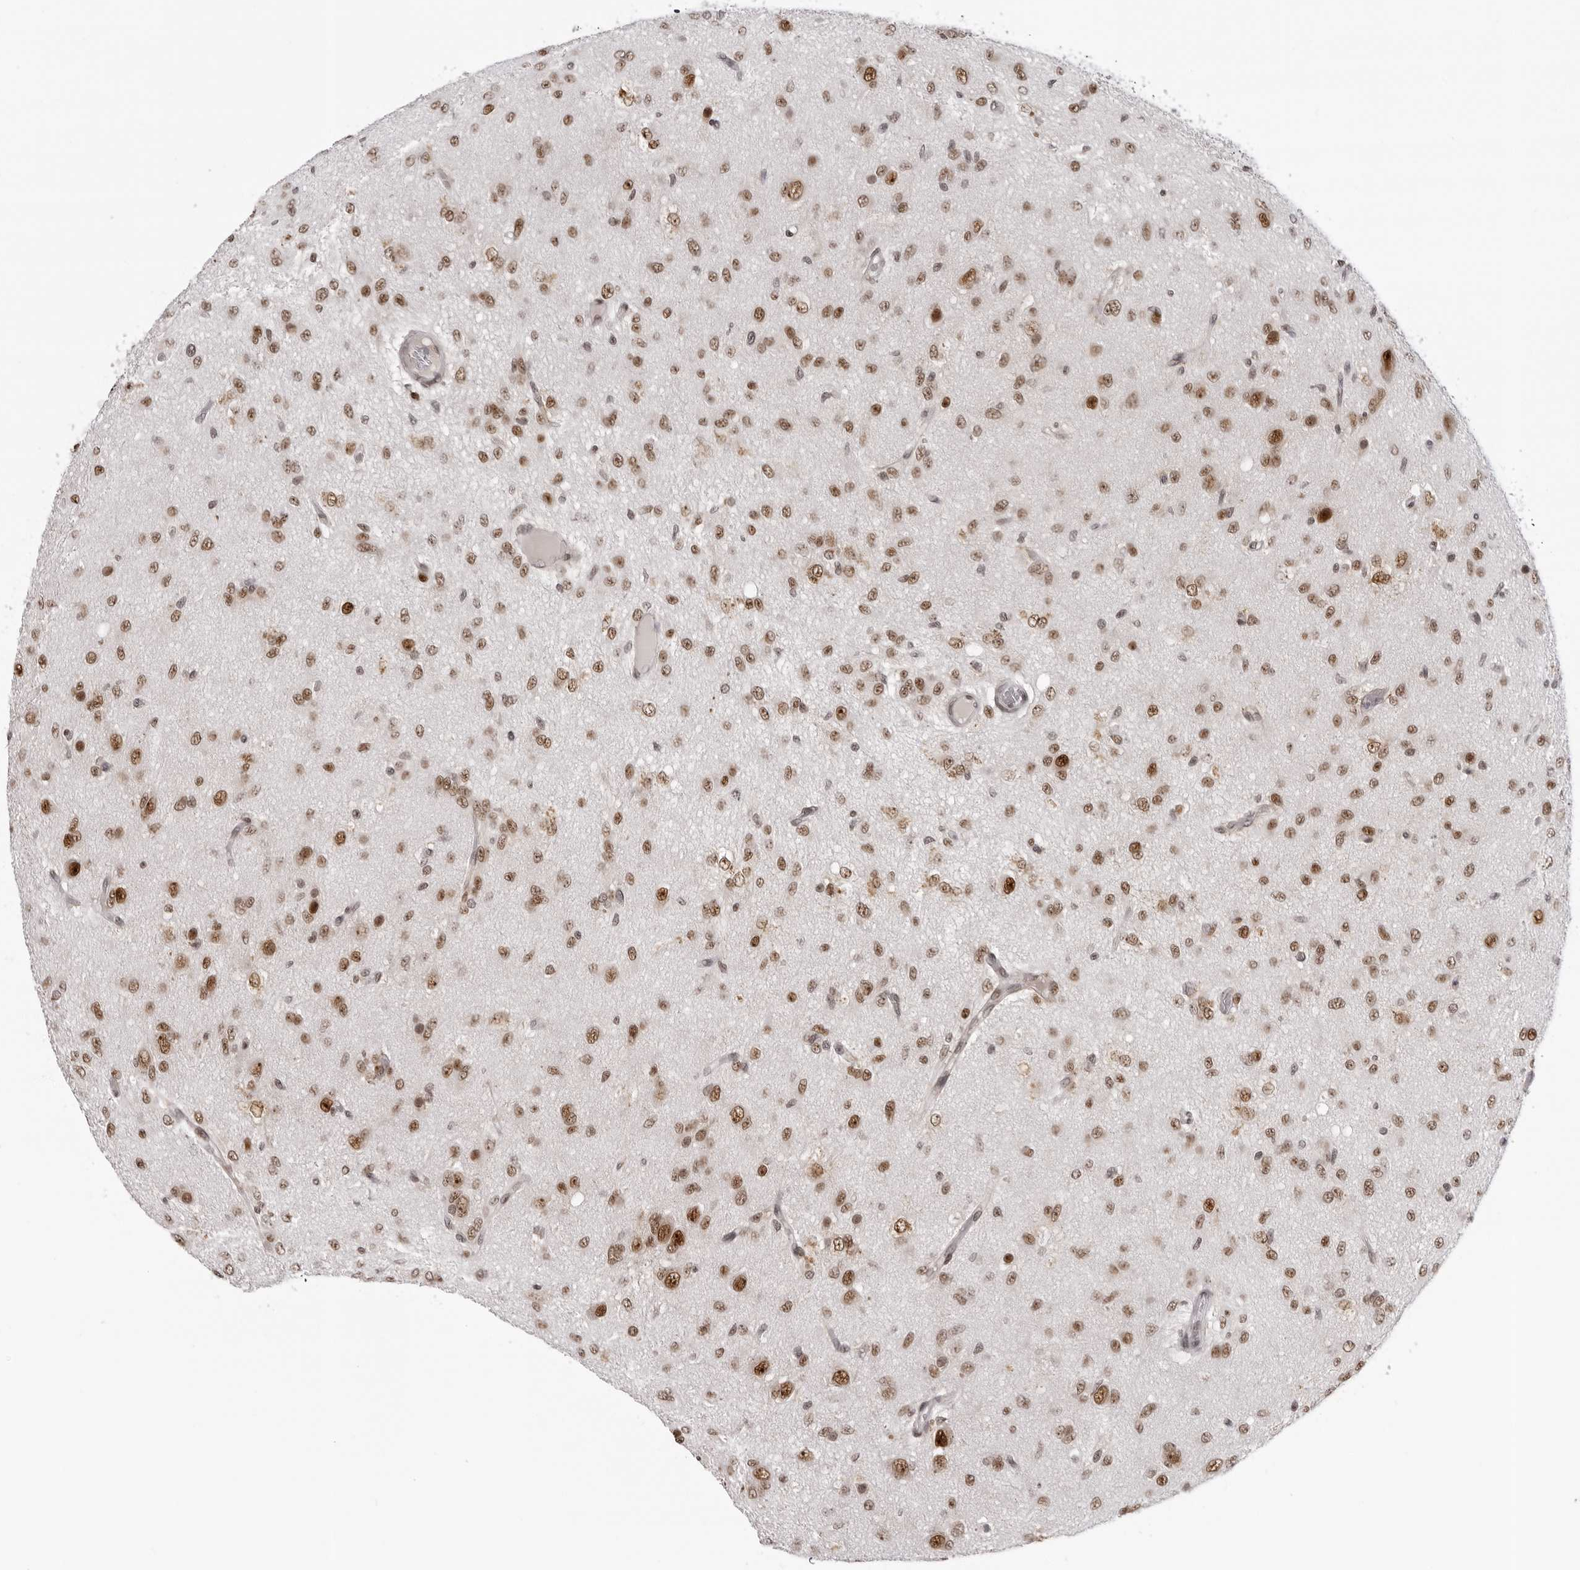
{"staining": {"intensity": "moderate", "quantity": ">75%", "location": "nuclear"}, "tissue": "glioma", "cell_type": "Tumor cells", "image_type": "cancer", "snomed": [{"axis": "morphology", "description": "Glioma, malignant, High grade"}, {"axis": "topography", "description": "Brain"}], "caption": "Brown immunohistochemical staining in glioma exhibits moderate nuclear staining in about >75% of tumor cells.", "gene": "HEXIM2", "patient": {"sex": "female", "age": 59}}